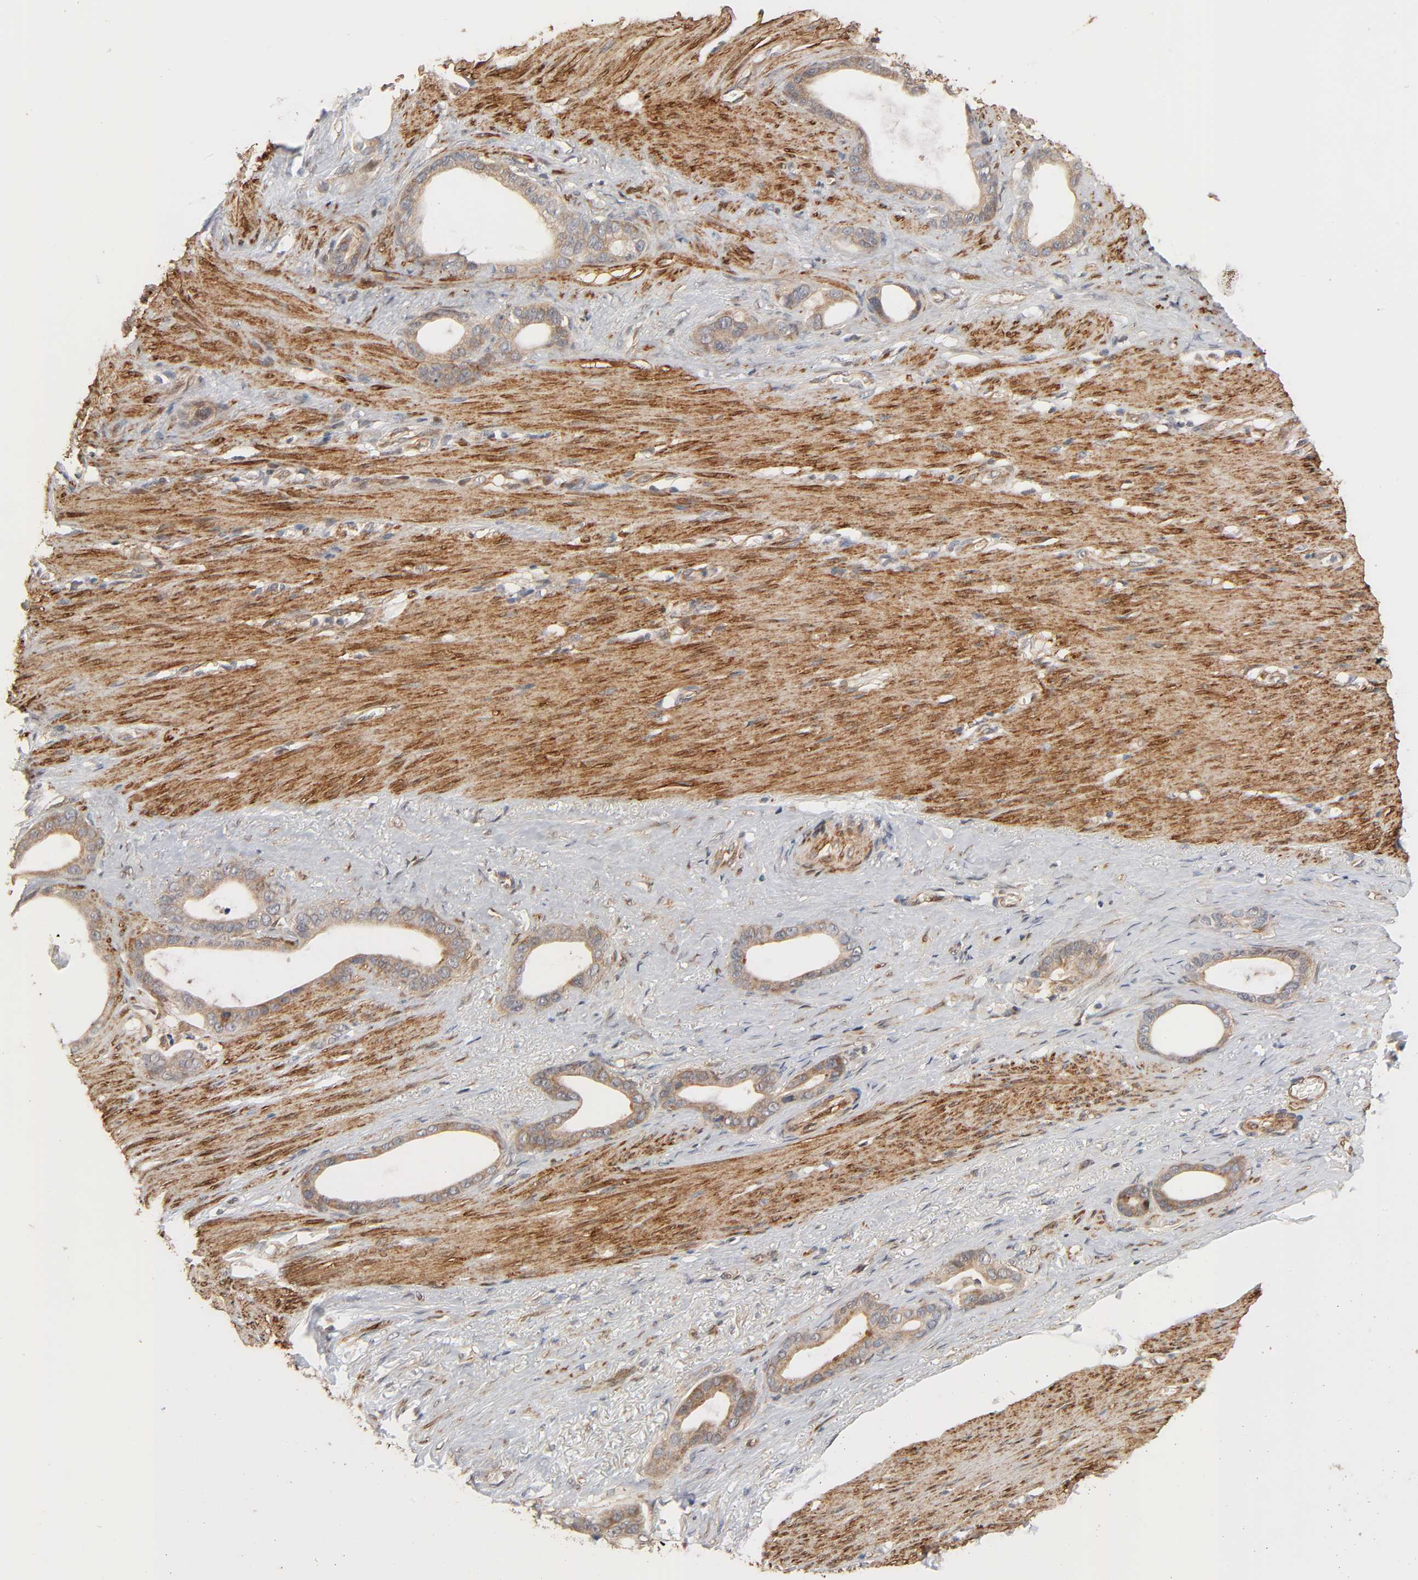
{"staining": {"intensity": "moderate", "quantity": ">75%", "location": "cytoplasmic/membranous"}, "tissue": "stomach cancer", "cell_type": "Tumor cells", "image_type": "cancer", "snomed": [{"axis": "morphology", "description": "Adenocarcinoma, NOS"}, {"axis": "topography", "description": "Stomach"}], "caption": "Adenocarcinoma (stomach) stained for a protein demonstrates moderate cytoplasmic/membranous positivity in tumor cells.", "gene": "NEMF", "patient": {"sex": "female", "age": 75}}